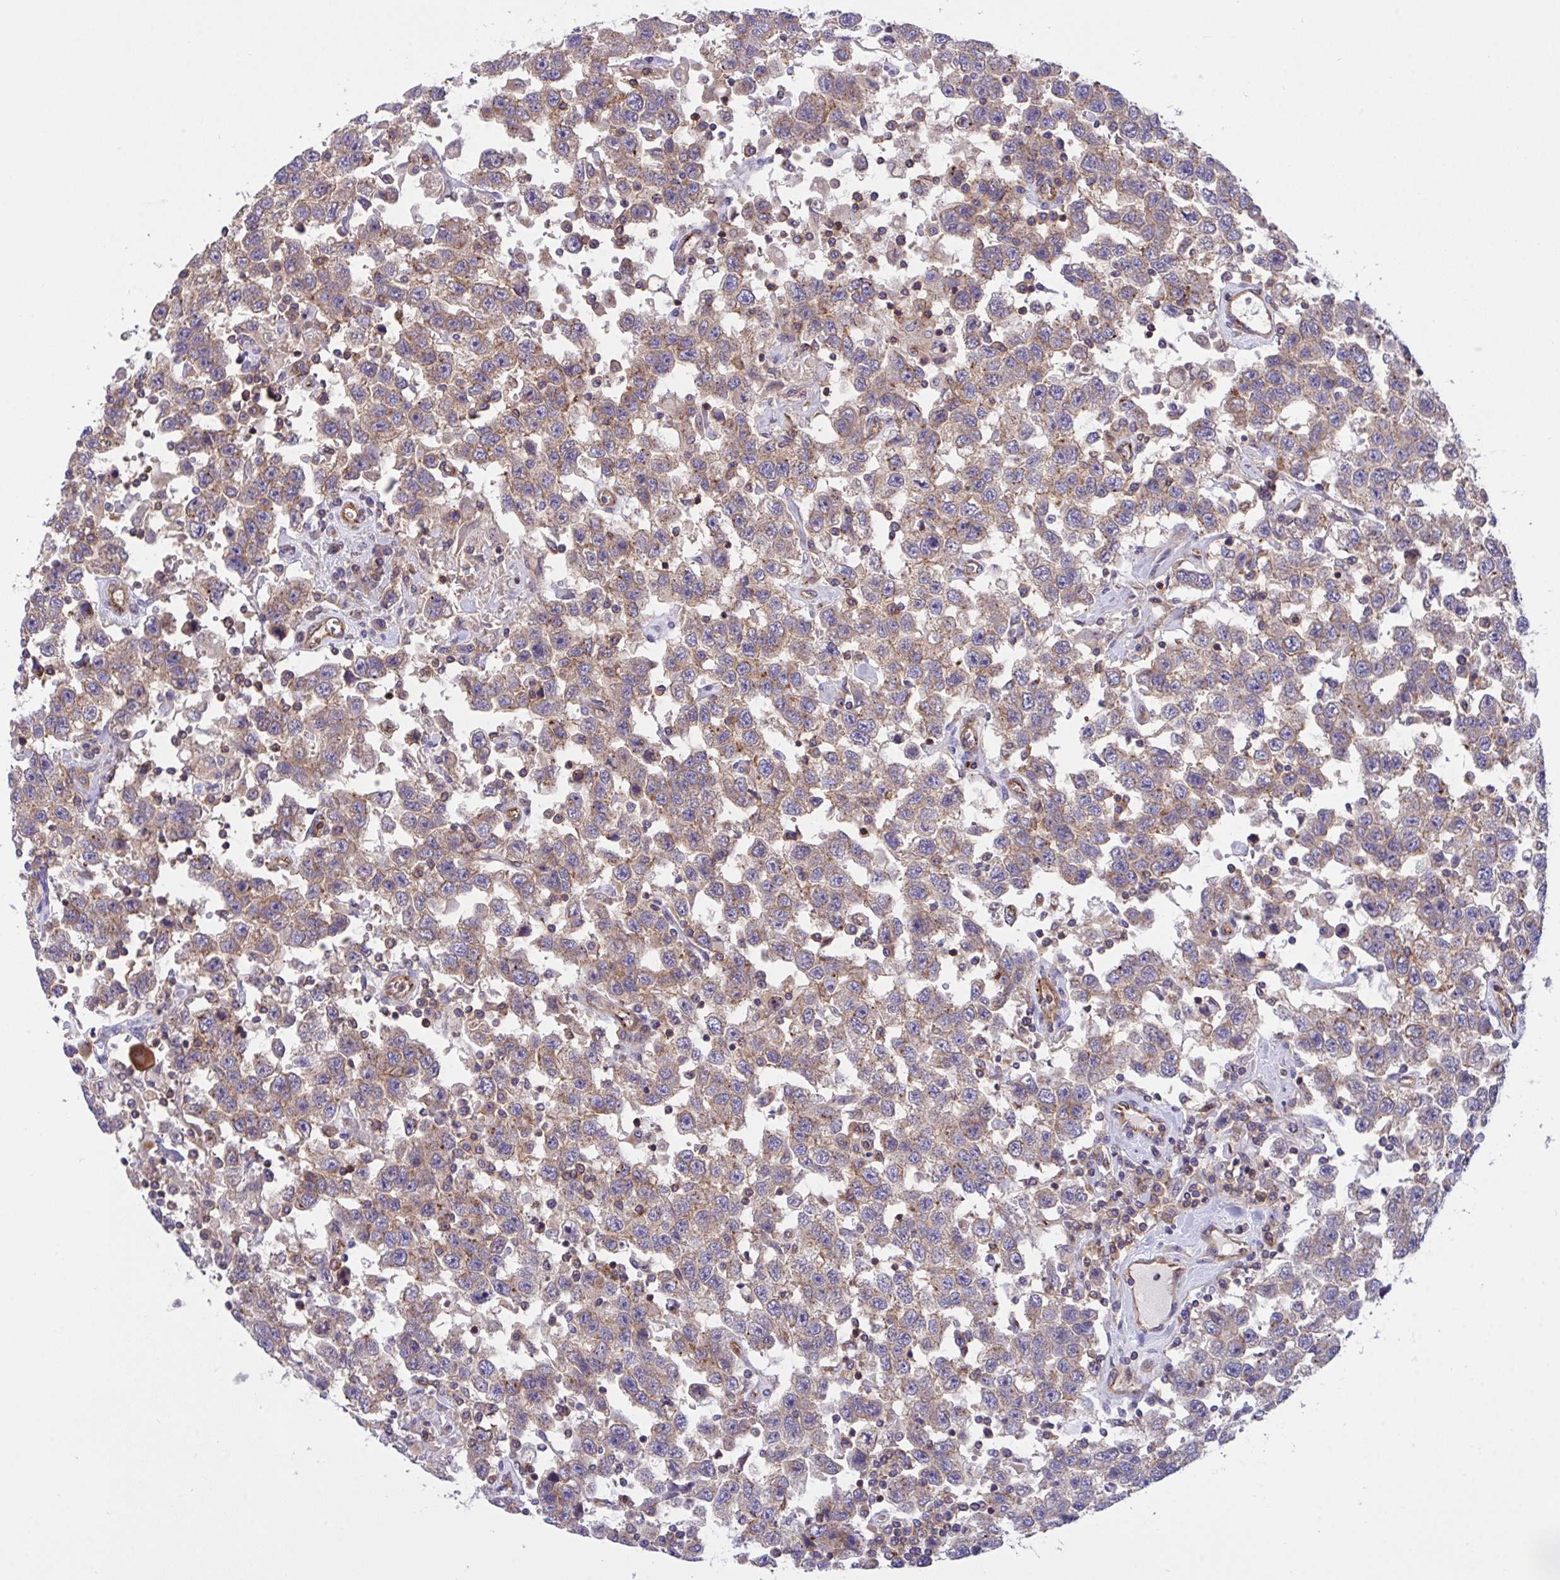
{"staining": {"intensity": "weak", "quantity": ">75%", "location": "cytoplasmic/membranous"}, "tissue": "testis cancer", "cell_type": "Tumor cells", "image_type": "cancer", "snomed": [{"axis": "morphology", "description": "Seminoma, NOS"}, {"axis": "topography", "description": "Testis"}], "caption": "High-magnification brightfield microscopy of testis cancer (seminoma) stained with DAB (brown) and counterstained with hematoxylin (blue). tumor cells exhibit weak cytoplasmic/membranous staining is present in about>75% of cells.", "gene": "C4orf36", "patient": {"sex": "male", "age": 41}}